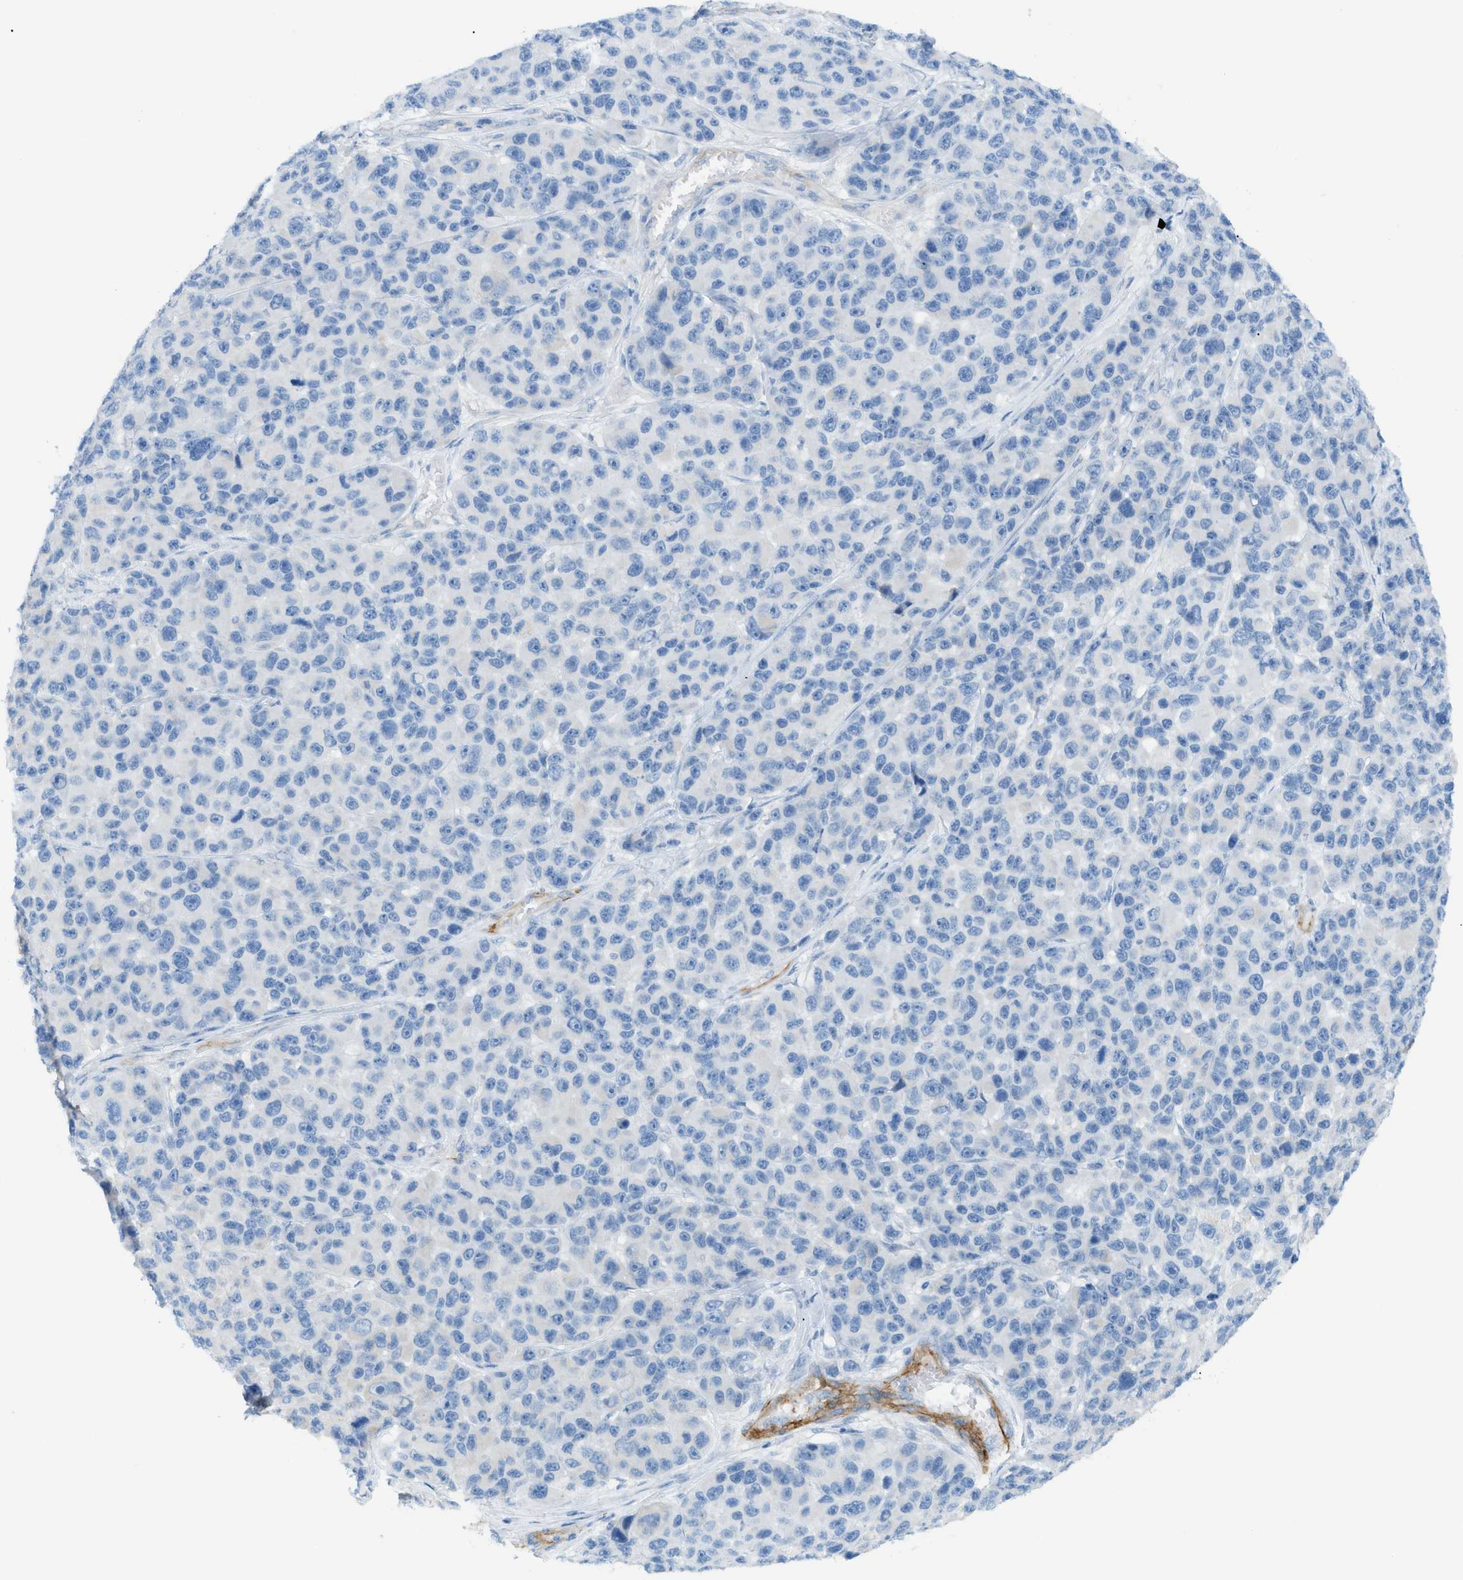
{"staining": {"intensity": "negative", "quantity": "none", "location": "none"}, "tissue": "melanoma", "cell_type": "Tumor cells", "image_type": "cancer", "snomed": [{"axis": "morphology", "description": "Malignant melanoma, NOS"}, {"axis": "topography", "description": "Skin"}], "caption": "Immunohistochemistry of human melanoma reveals no positivity in tumor cells.", "gene": "MYH11", "patient": {"sex": "male", "age": 53}}